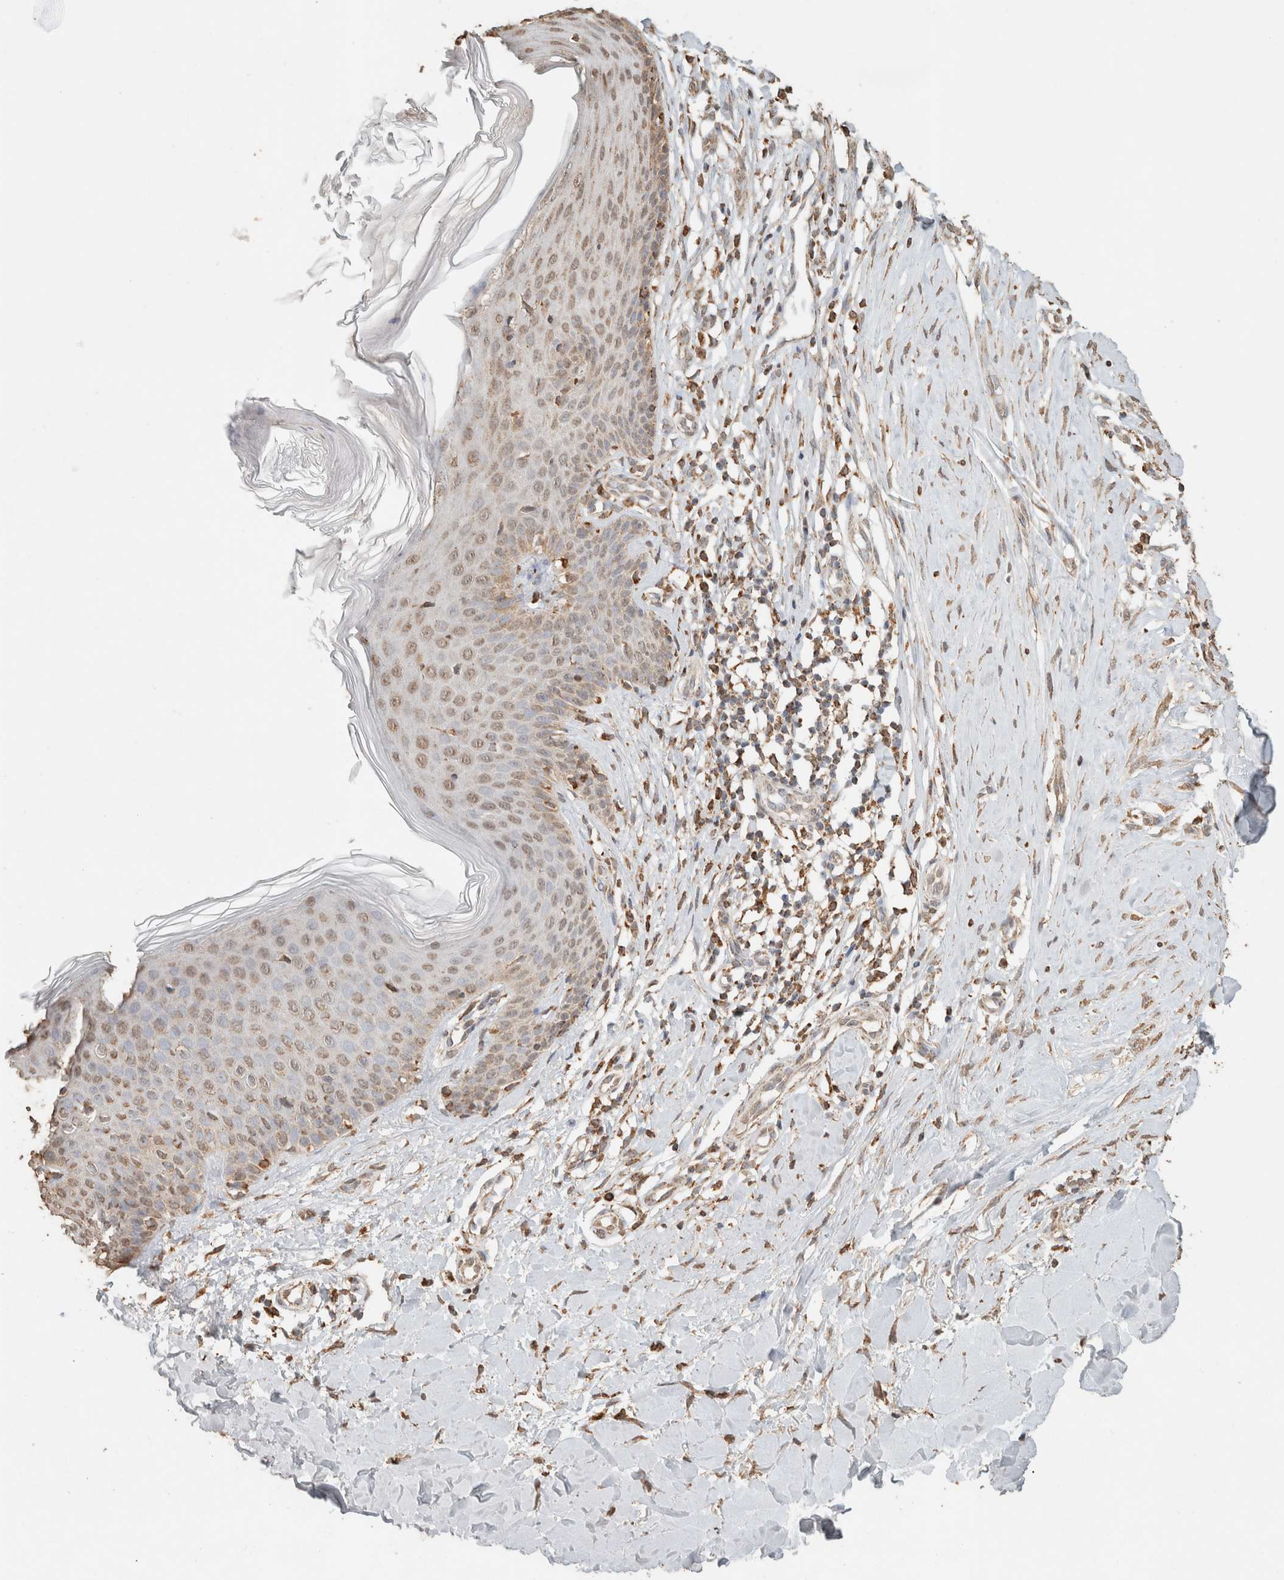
{"staining": {"intensity": "moderate", "quantity": ">75%", "location": "cytoplasmic/membranous"}, "tissue": "skin", "cell_type": "Fibroblasts", "image_type": "normal", "snomed": [{"axis": "morphology", "description": "Normal tissue, NOS"}, {"axis": "topography", "description": "Skin"}], "caption": "Fibroblasts reveal medium levels of moderate cytoplasmic/membranous staining in about >75% of cells in normal human skin. (DAB (3,3'-diaminobenzidine) IHC, brown staining for protein, blue staining for nuclei).", "gene": "SDC2", "patient": {"sex": "male", "age": 41}}